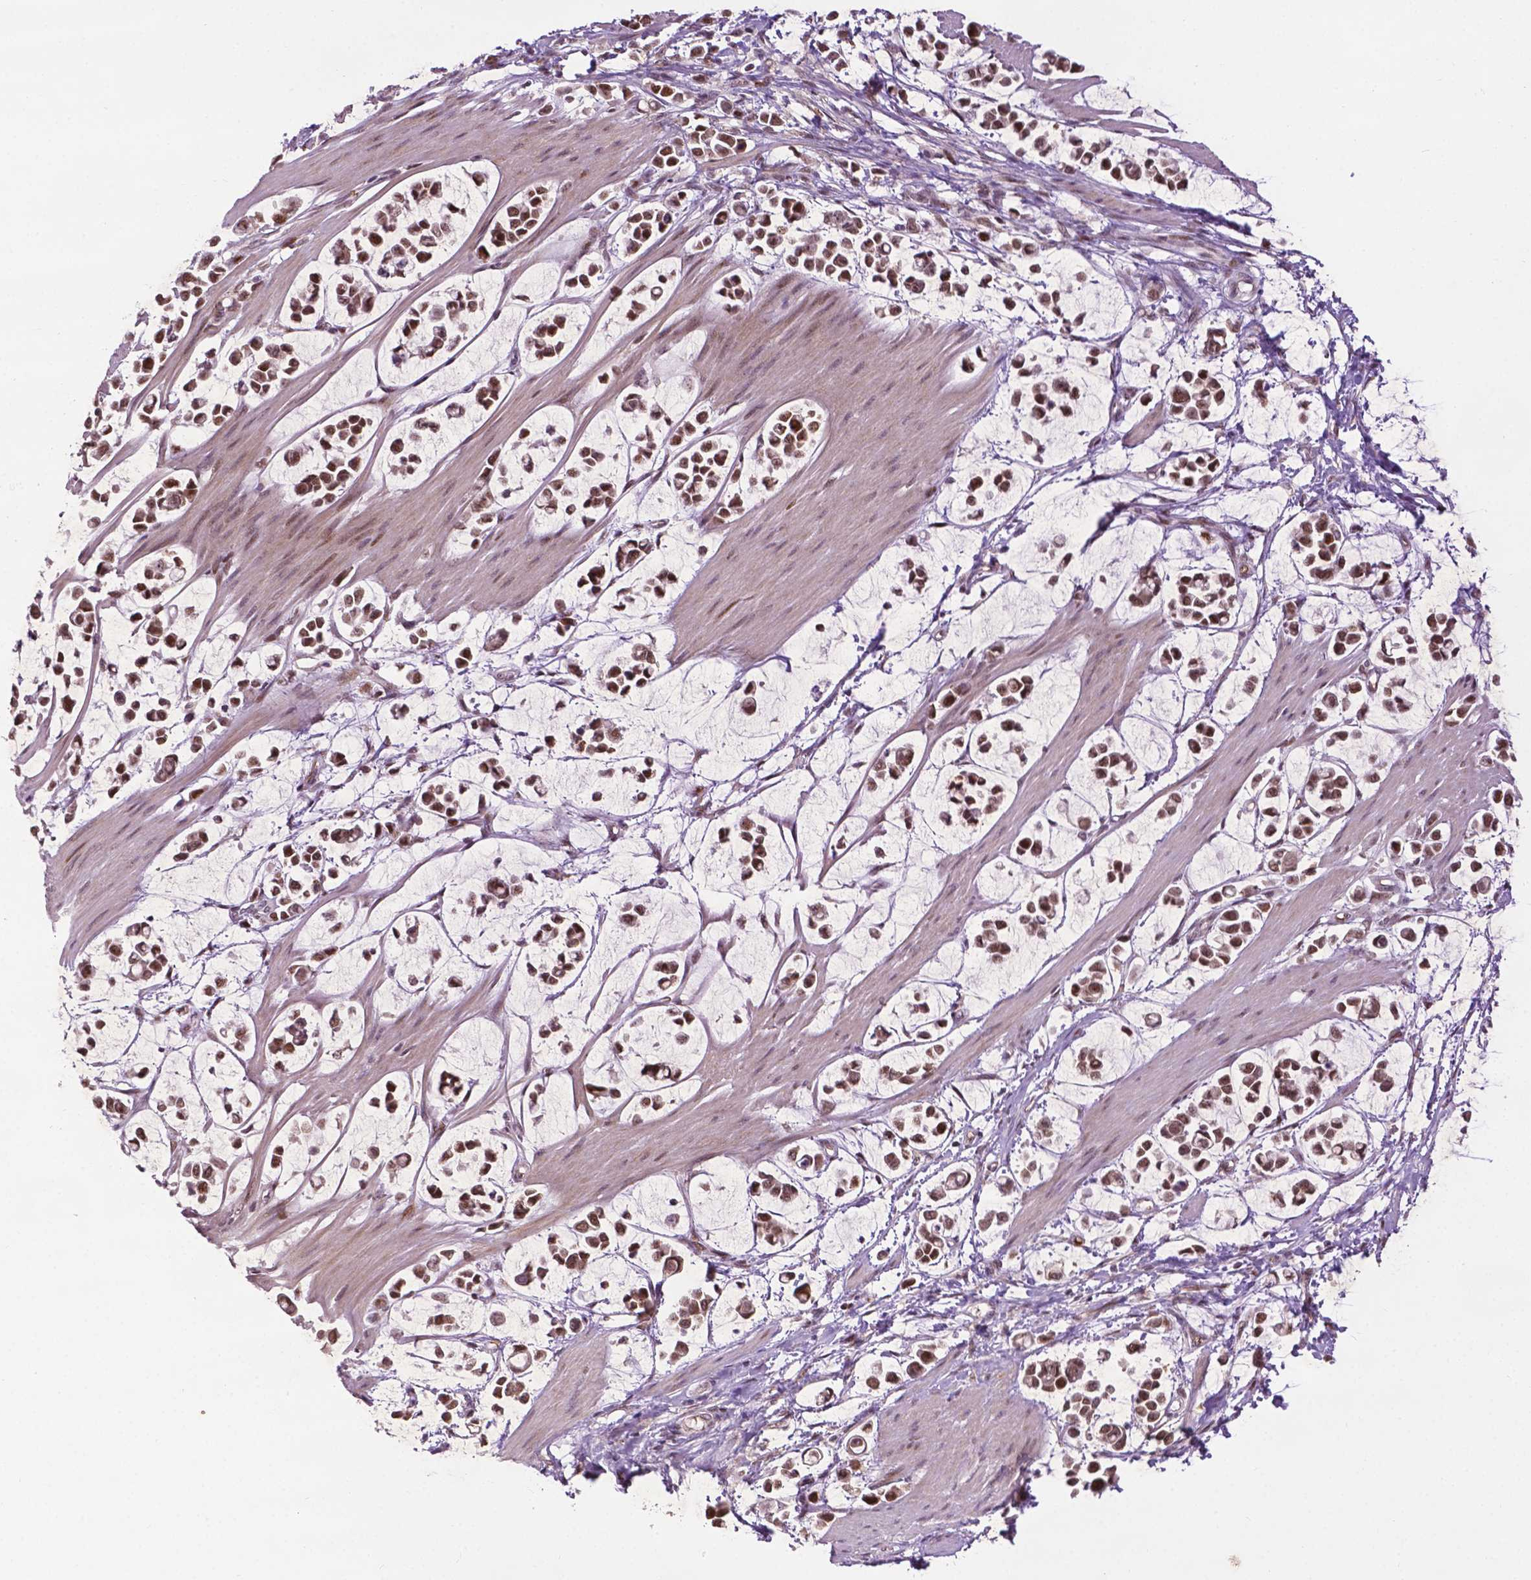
{"staining": {"intensity": "strong", "quantity": ">75%", "location": "nuclear"}, "tissue": "stomach cancer", "cell_type": "Tumor cells", "image_type": "cancer", "snomed": [{"axis": "morphology", "description": "Adenocarcinoma, NOS"}, {"axis": "topography", "description": "Stomach"}], "caption": "This photomicrograph reveals IHC staining of human stomach adenocarcinoma, with high strong nuclear positivity in about >75% of tumor cells.", "gene": "ZNF41", "patient": {"sex": "male", "age": 82}}